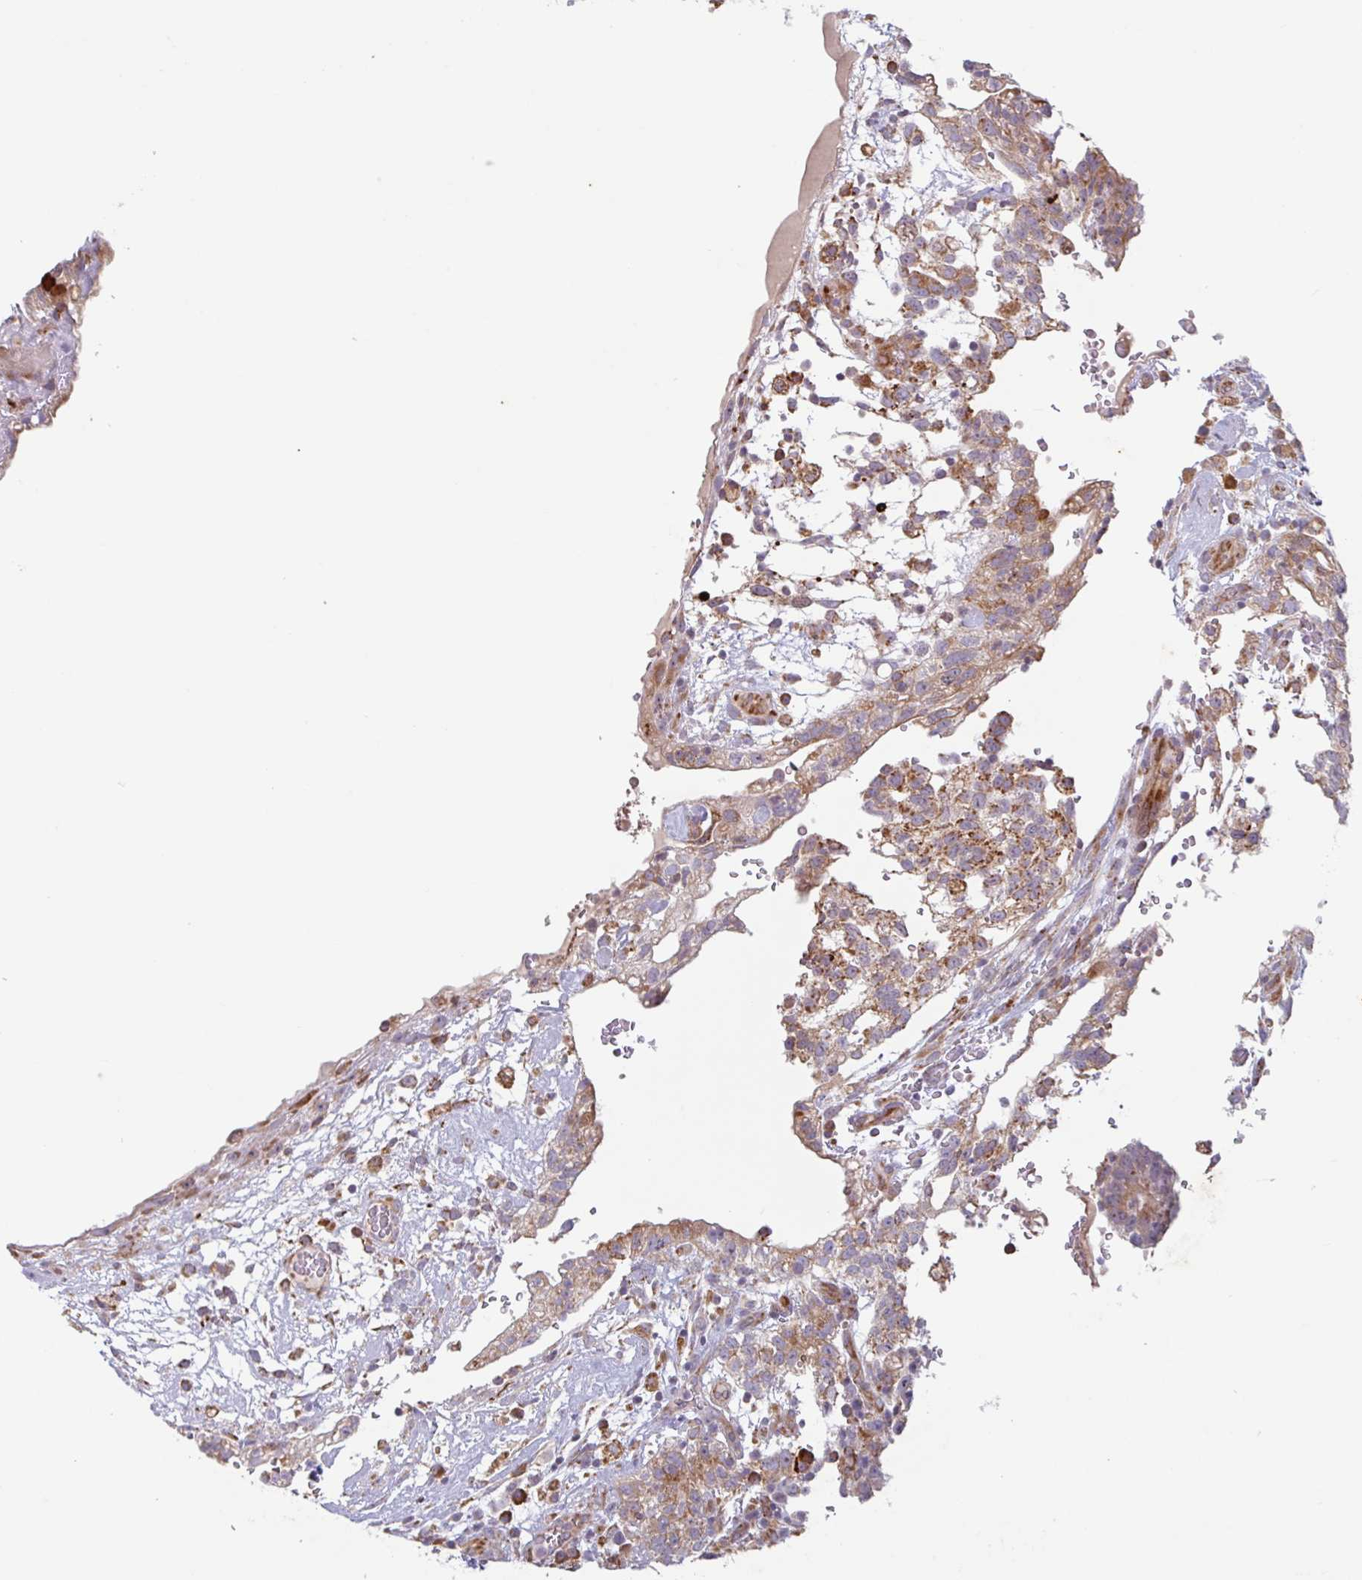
{"staining": {"intensity": "moderate", "quantity": ">75%", "location": "cytoplasmic/membranous"}, "tissue": "testis cancer", "cell_type": "Tumor cells", "image_type": "cancer", "snomed": [{"axis": "morphology", "description": "Carcinoma, Embryonal, NOS"}, {"axis": "topography", "description": "Testis"}], "caption": "DAB immunohistochemical staining of human embryonal carcinoma (testis) demonstrates moderate cytoplasmic/membranous protein expression in about >75% of tumor cells.", "gene": "RIT1", "patient": {"sex": "male", "age": 32}}